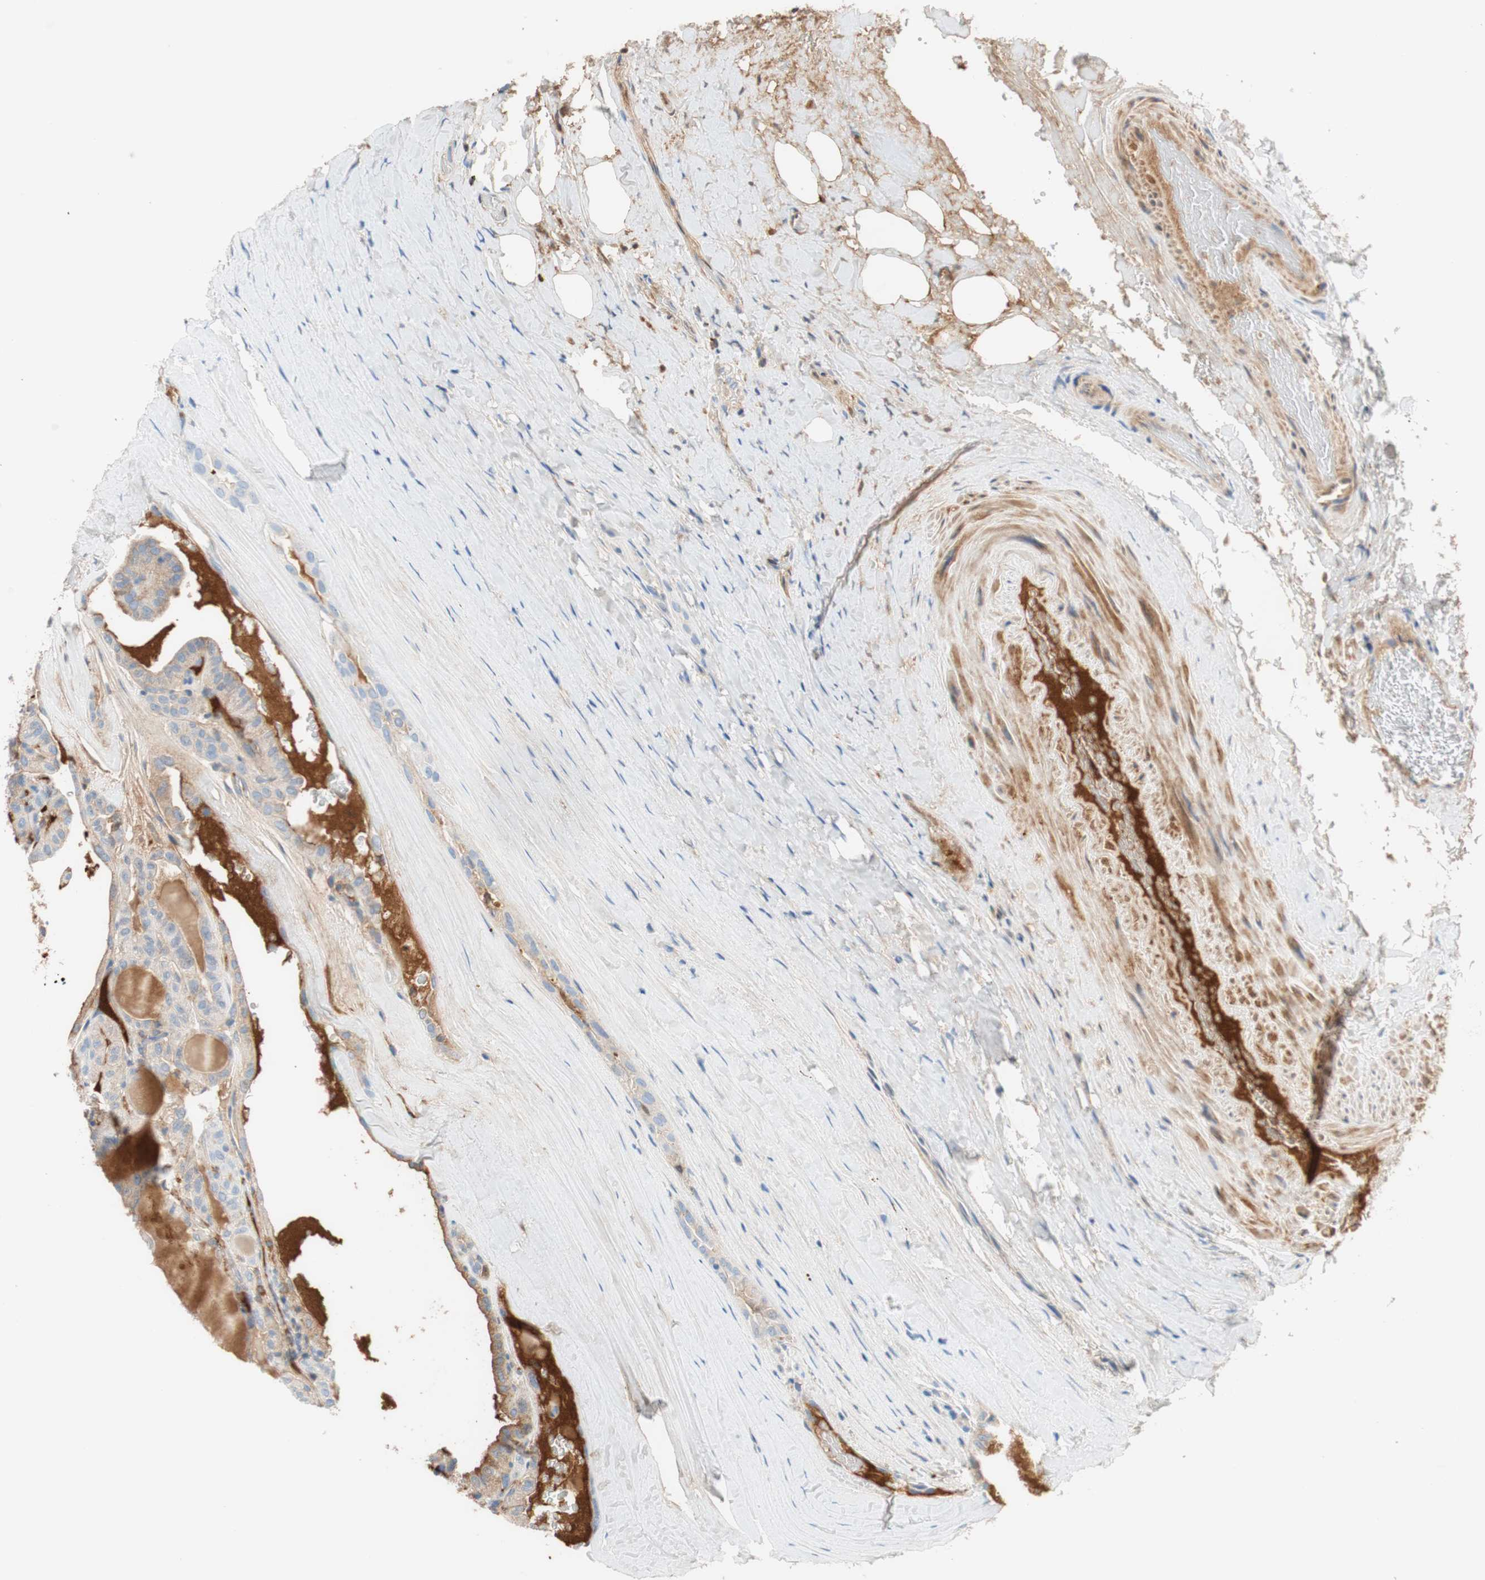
{"staining": {"intensity": "negative", "quantity": "none", "location": "none"}, "tissue": "thyroid cancer", "cell_type": "Tumor cells", "image_type": "cancer", "snomed": [{"axis": "morphology", "description": "Papillary adenocarcinoma, NOS"}, {"axis": "topography", "description": "Thyroid gland"}], "caption": "DAB immunohistochemical staining of thyroid cancer (papillary adenocarcinoma) demonstrates no significant staining in tumor cells. (DAB IHC visualized using brightfield microscopy, high magnification).", "gene": "RBP4", "patient": {"sex": "male", "age": 77}}